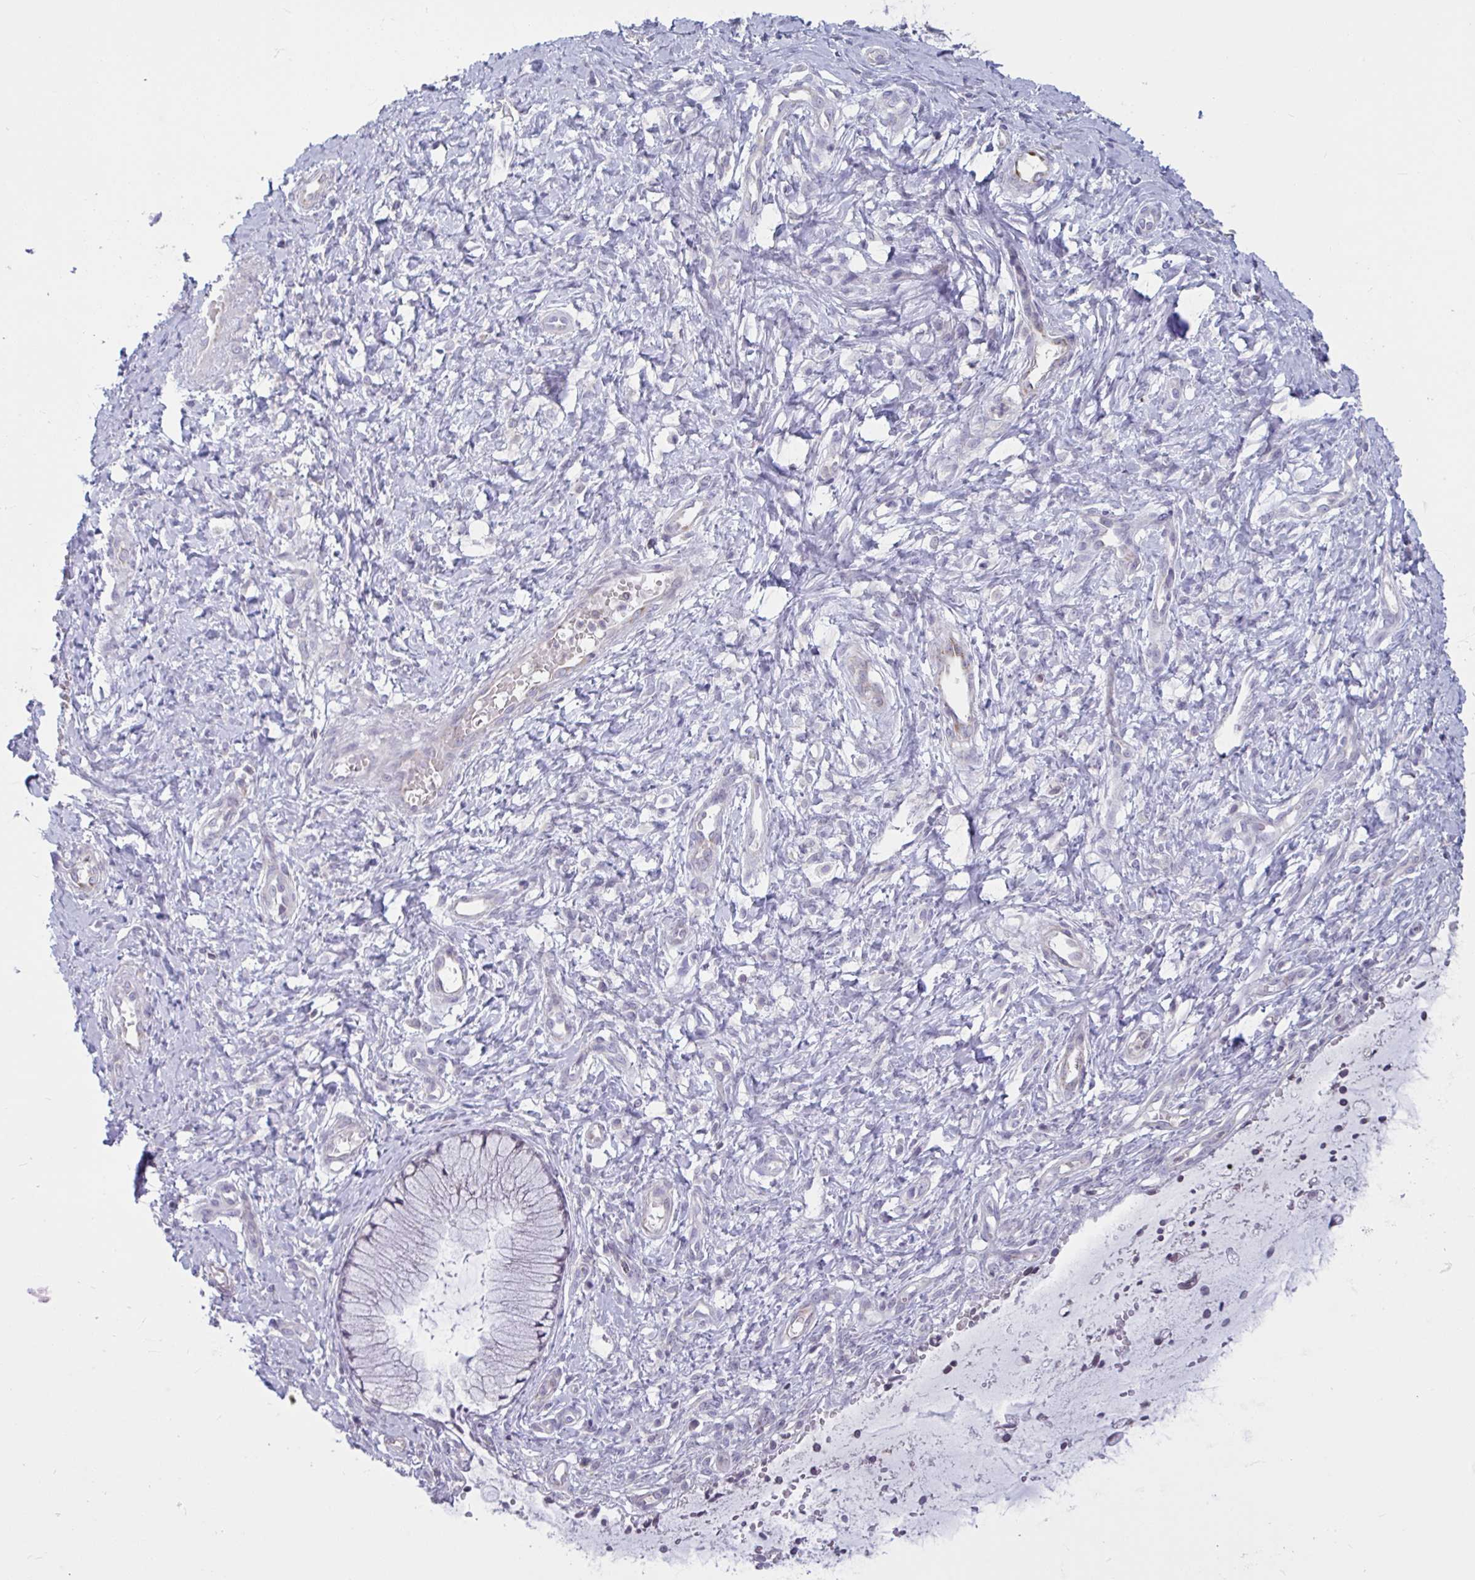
{"staining": {"intensity": "weak", "quantity": "<25%", "location": "cytoplasmic/membranous"}, "tissue": "cervix", "cell_type": "Glandular cells", "image_type": "normal", "snomed": [{"axis": "morphology", "description": "Normal tissue, NOS"}, {"axis": "topography", "description": "Cervix"}], "caption": "A high-resolution image shows IHC staining of normal cervix, which shows no significant staining in glandular cells.", "gene": "TANK", "patient": {"sex": "female", "age": 37}}